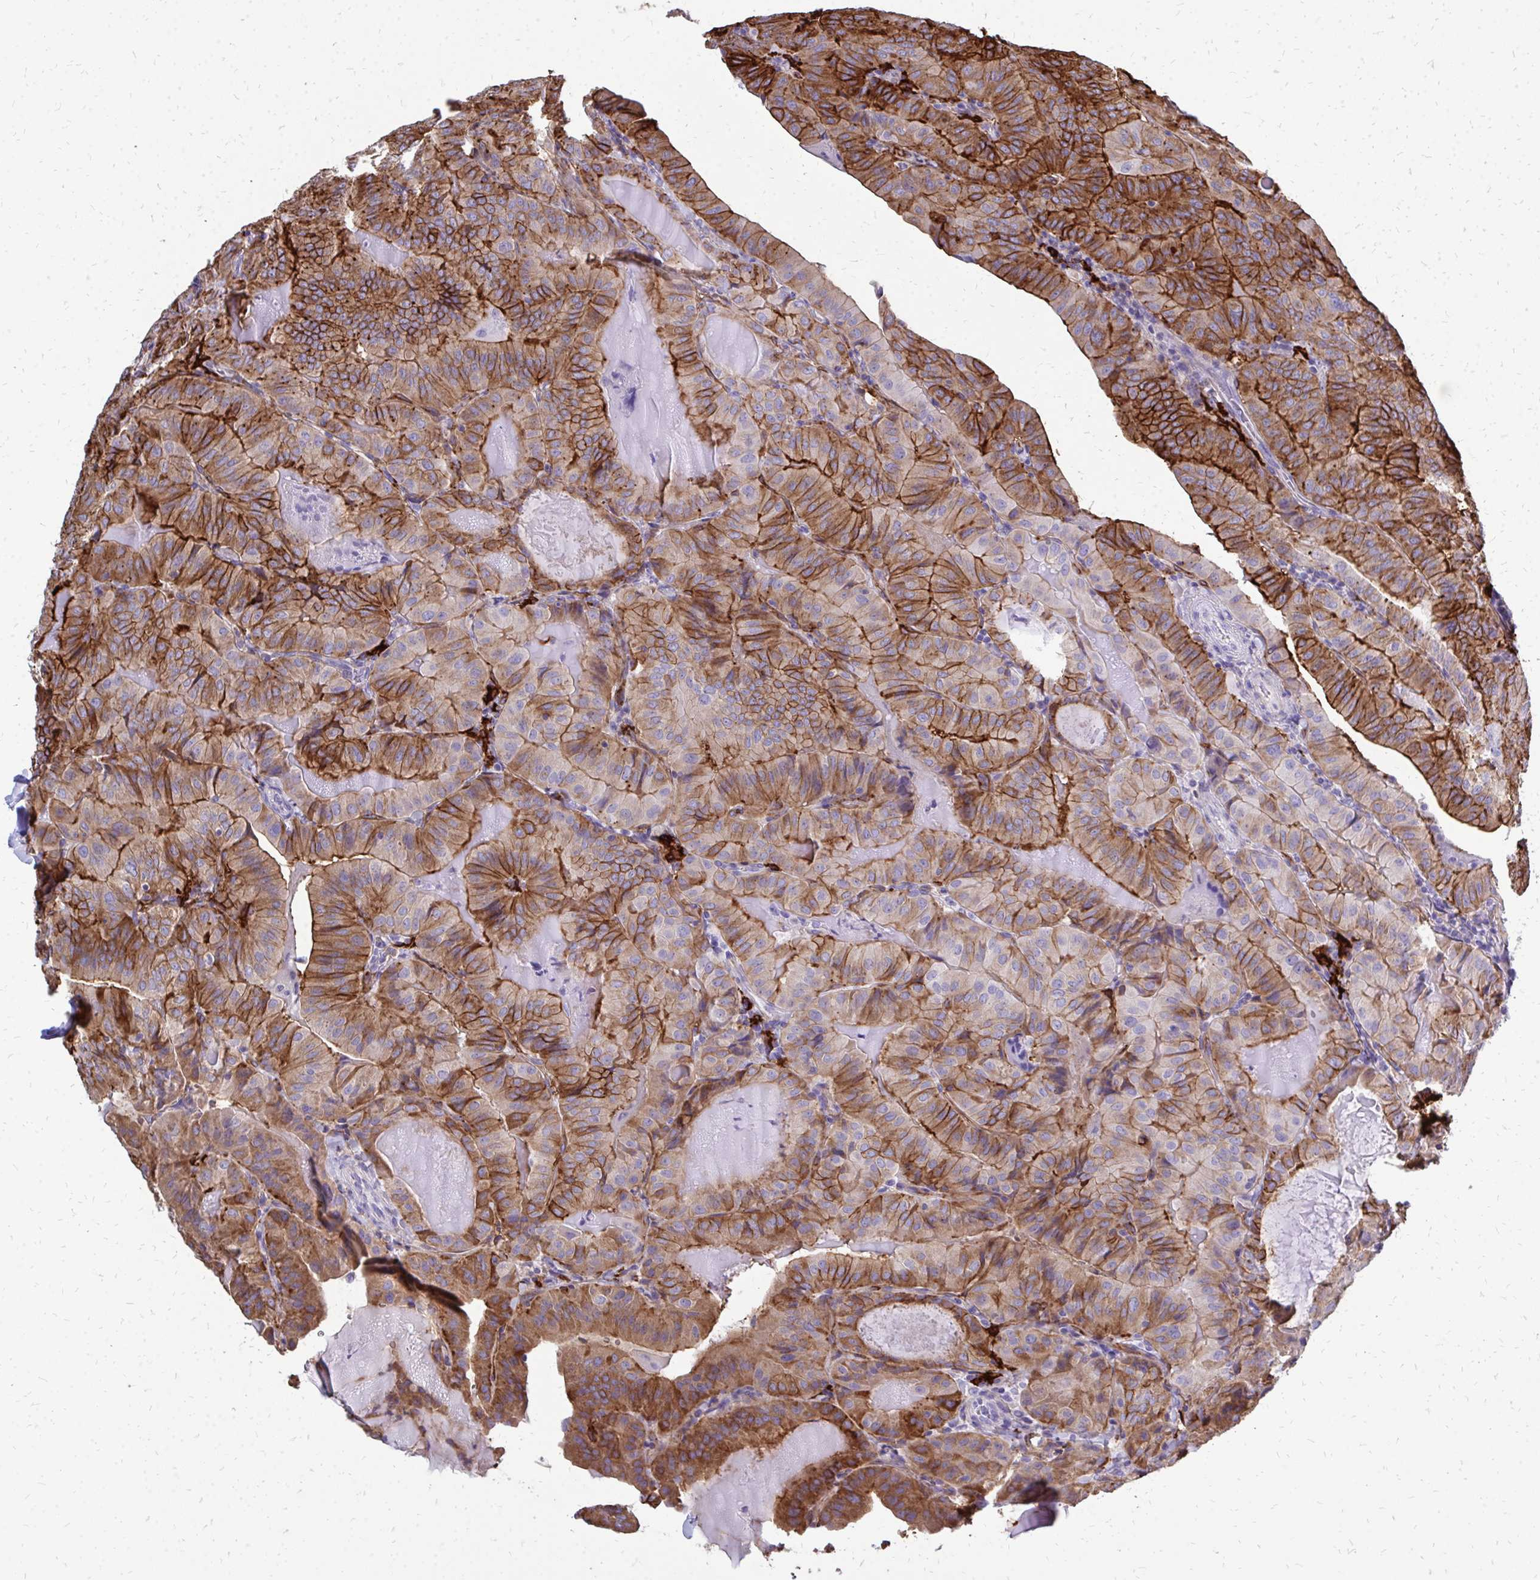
{"staining": {"intensity": "moderate", "quantity": ">75%", "location": "cytoplasmic/membranous"}, "tissue": "thyroid cancer", "cell_type": "Tumor cells", "image_type": "cancer", "snomed": [{"axis": "morphology", "description": "Papillary adenocarcinoma, NOS"}, {"axis": "topography", "description": "Thyroid gland"}], "caption": "High-power microscopy captured an IHC histopathology image of thyroid cancer, revealing moderate cytoplasmic/membranous staining in about >75% of tumor cells.", "gene": "MARCKSL1", "patient": {"sex": "female", "age": 68}}